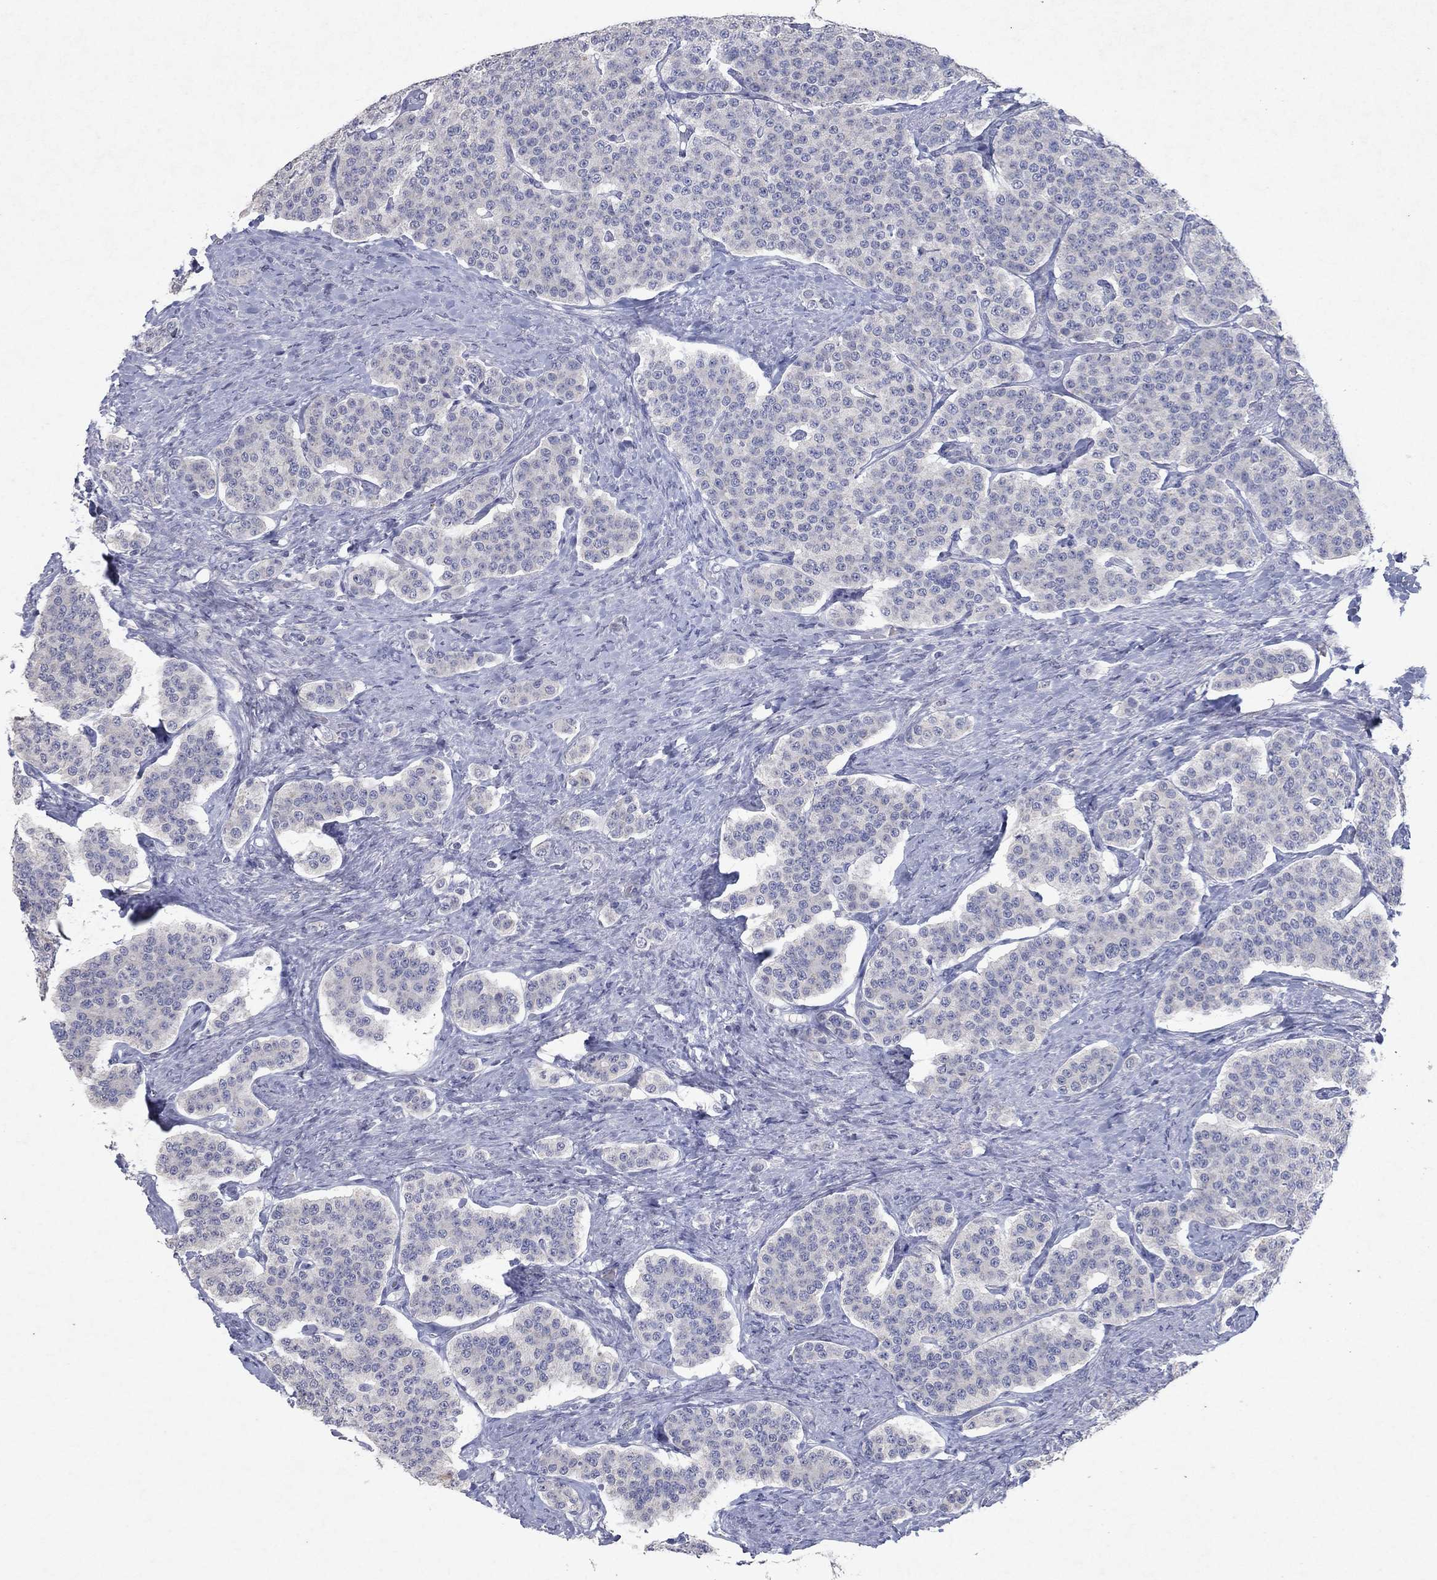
{"staining": {"intensity": "negative", "quantity": "none", "location": "none"}, "tissue": "carcinoid", "cell_type": "Tumor cells", "image_type": "cancer", "snomed": [{"axis": "morphology", "description": "Carcinoid, malignant, NOS"}, {"axis": "topography", "description": "Small intestine"}], "caption": "Immunohistochemistry (IHC) photomicrograph of carcinoid (malignant) stained for a protein (brown), which demonstrates no expression in tumor cells. Nuclei are stained in blue.", "gene": "KRT40", "patient": {"sex": "female", "age": 58}}